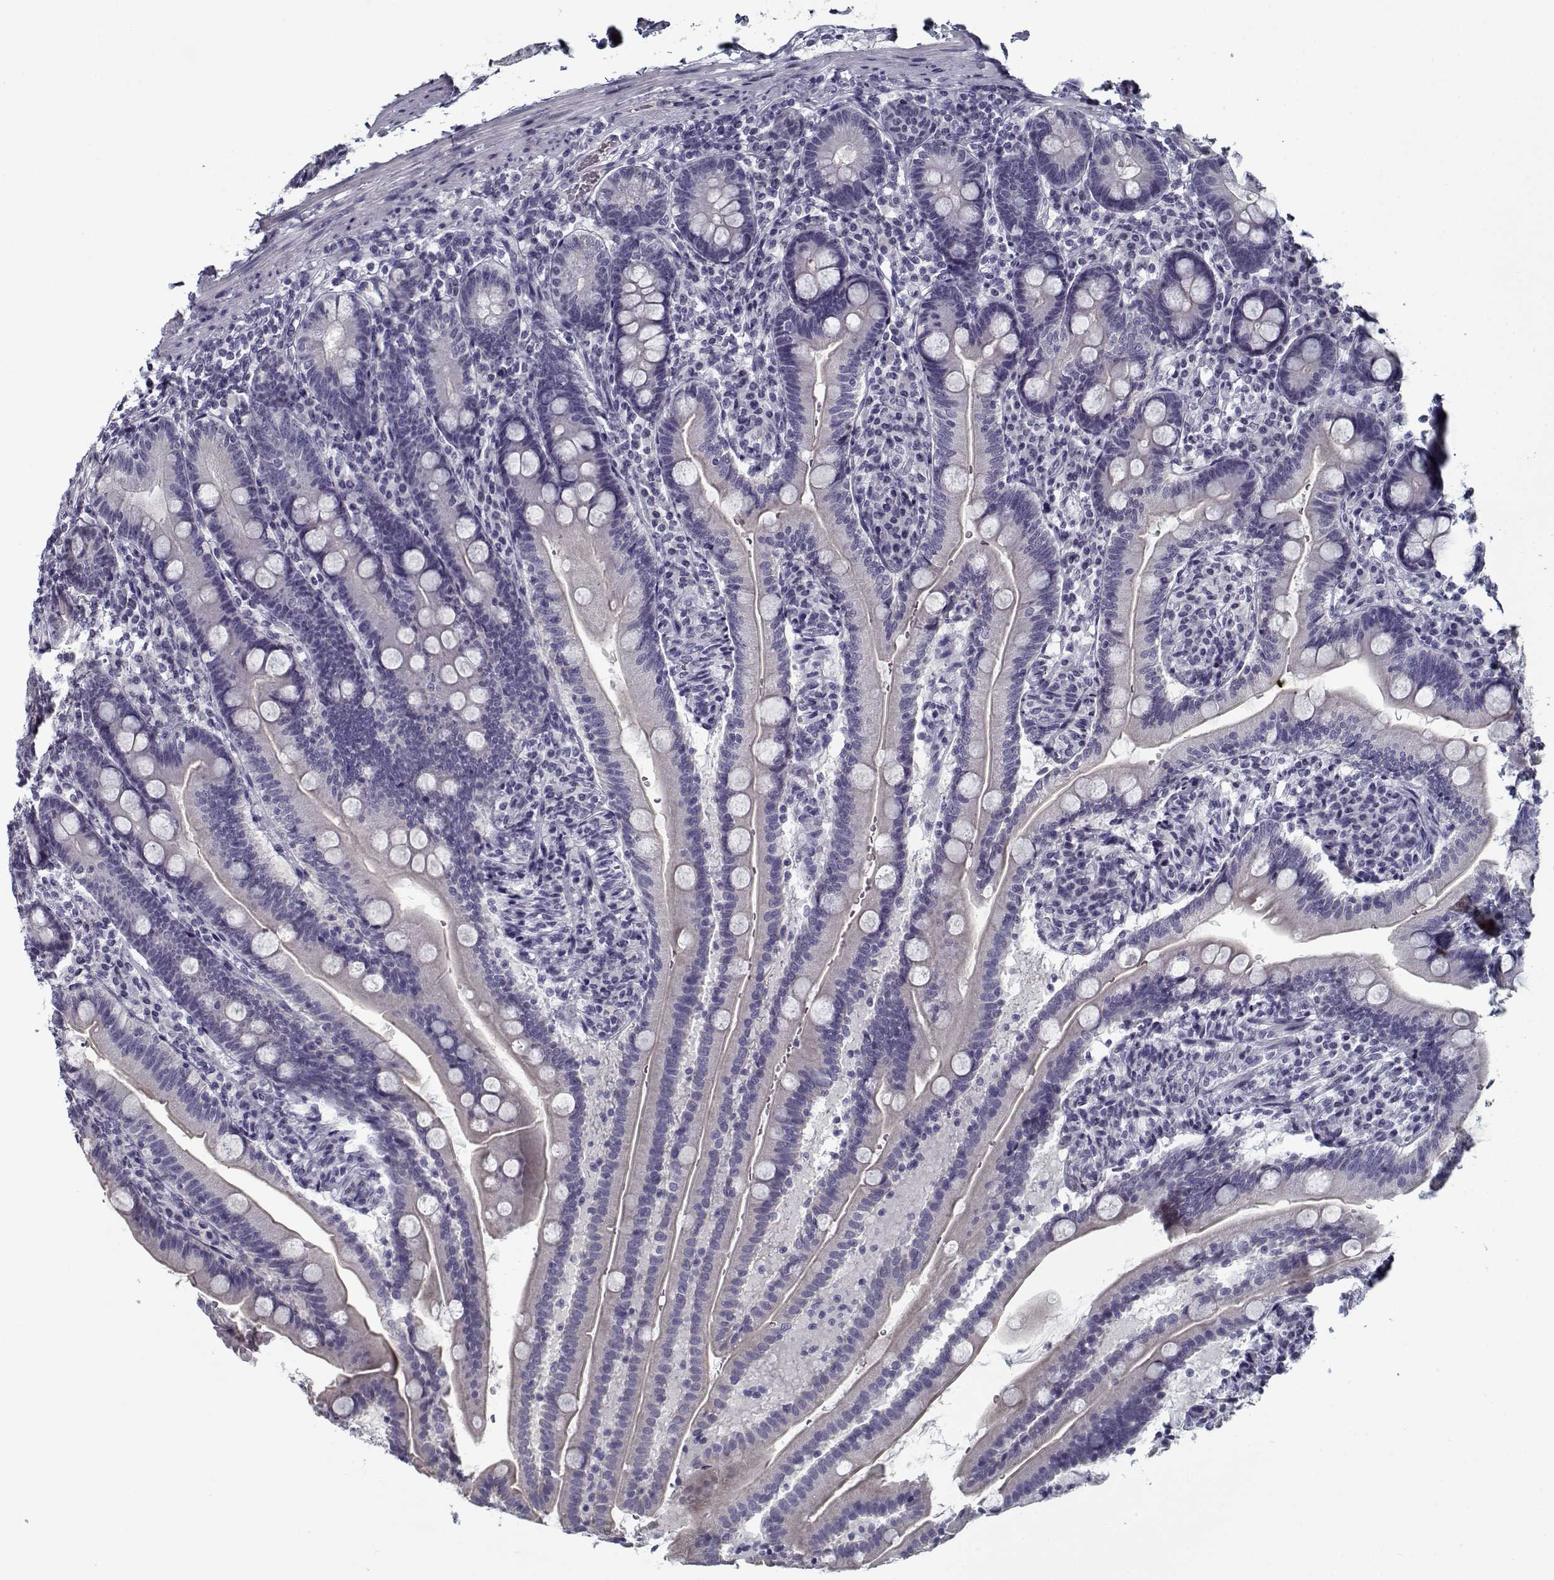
{"staining": {"intensity": "negative", "quantity": "none", "location": "none"}, "tissue": "duodenum", "cell_type": "Glandular cells", "image_type": "normal", "snomed": [{"axis": "morphology", "description": "Normal tissue, NOS"}, {"axis": "topography", "description": "Duodenum"}], "caption": "This is an IHC micrograph of unremarkable duodenum. There is no positivity in glandular cells.", "gene": "DDX25", "patient": {"sex": "female", "age": 67}}